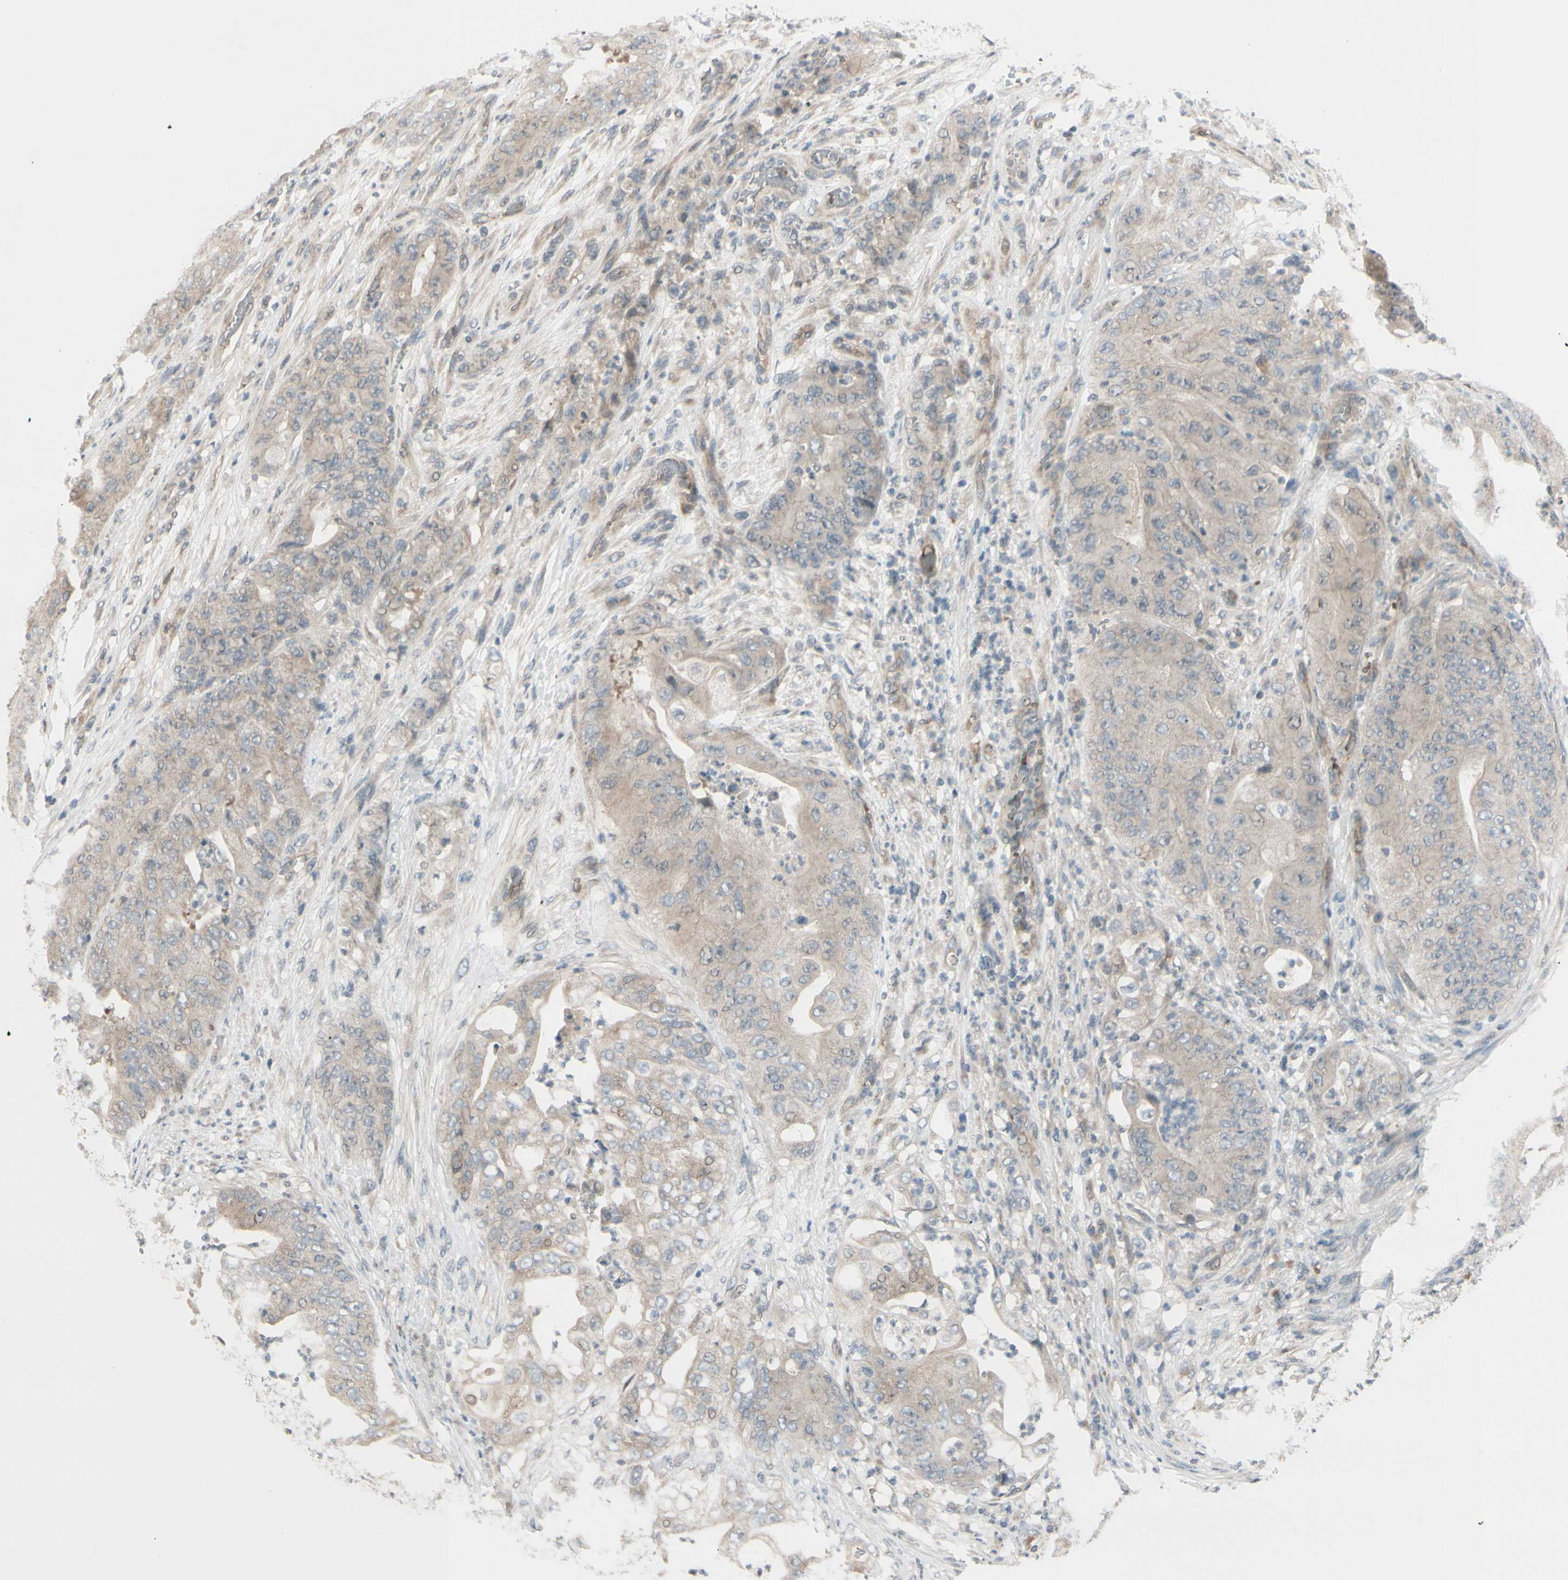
{"staining": {"intensity": "weak", "quantity": ">75%", "location": "cytoplasmic/membranous"}, "tissue": "stomach cancer", "cell_type": "Tumor cells", "image_type": "cancer", "snomed": [{"axis": "morphology", "description": "Adenocarcinoma, NOS"}, {"axis": "topography", "description": "Stomach"}], "caption": "A histopathology image showing weak cytoplasmic/membranous positivity in about >75% of tumor cells in stomach cancer (adenocarcinoma), as visualized by brown immunohistochemical staining.", "gene": "FGF10", "patient": {"sex": "female", "age": 73}}